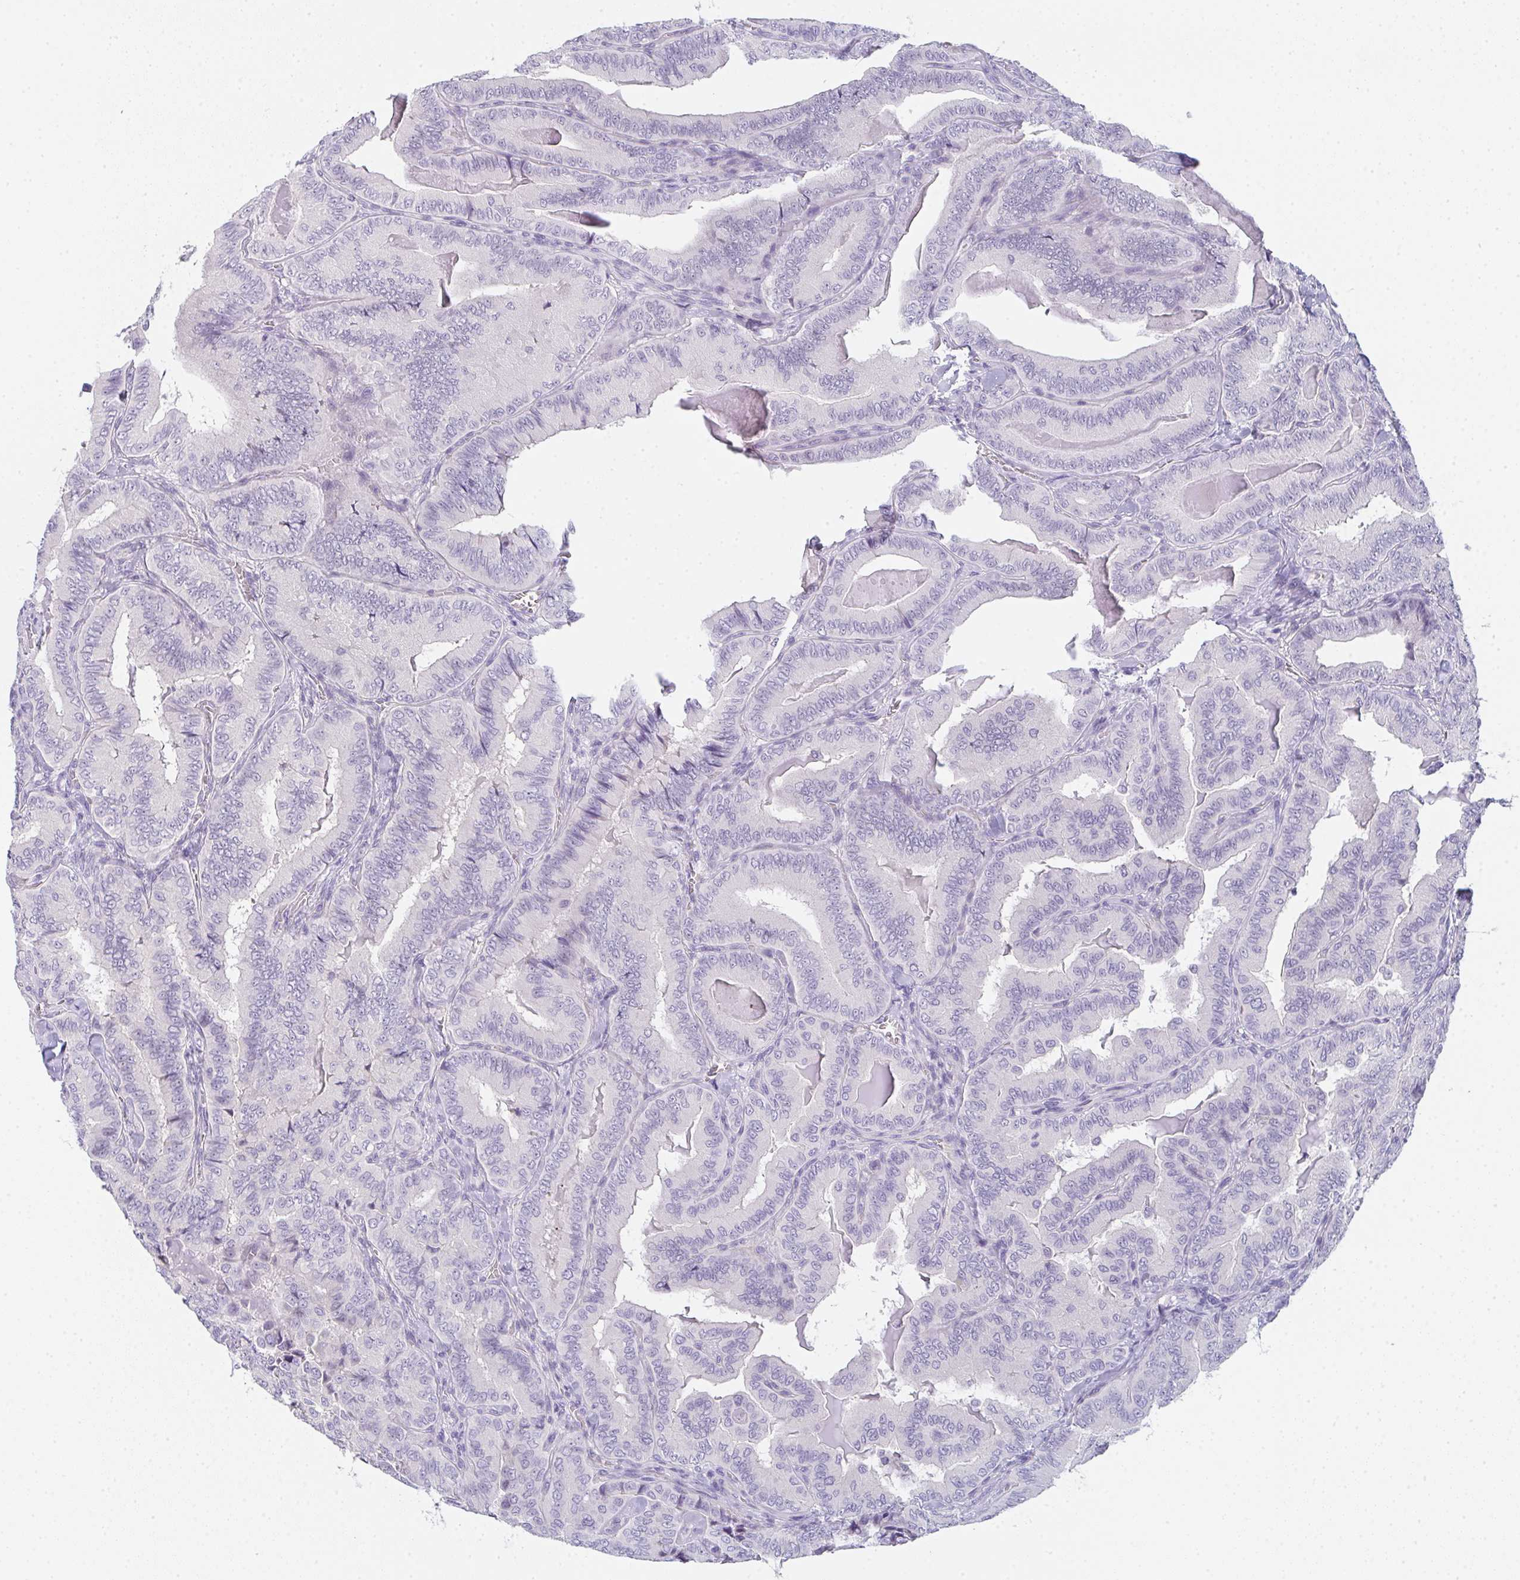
{"staining": {"intensity": "negative", "quantity": "none", "location": "none"}, "tissue": "thyroid cancer", "cell_type": "Tumor cells", "image_type": "cancer", "snomed": [{"axis": "morphology", "description": "Papillary adenocarcinoma, NOS"}, {"axis": "topography", "description": "Thyroid gland"}], "caption": "Immunohistochemistry of thyroid cancer (papillary adenocarcinoma) demonstrates no expression in tumor cells. (DAB IHC with hematoxylin counter stain).", "gene": "CACNA1S", "patient": {"sex": "male", "age": 61}}